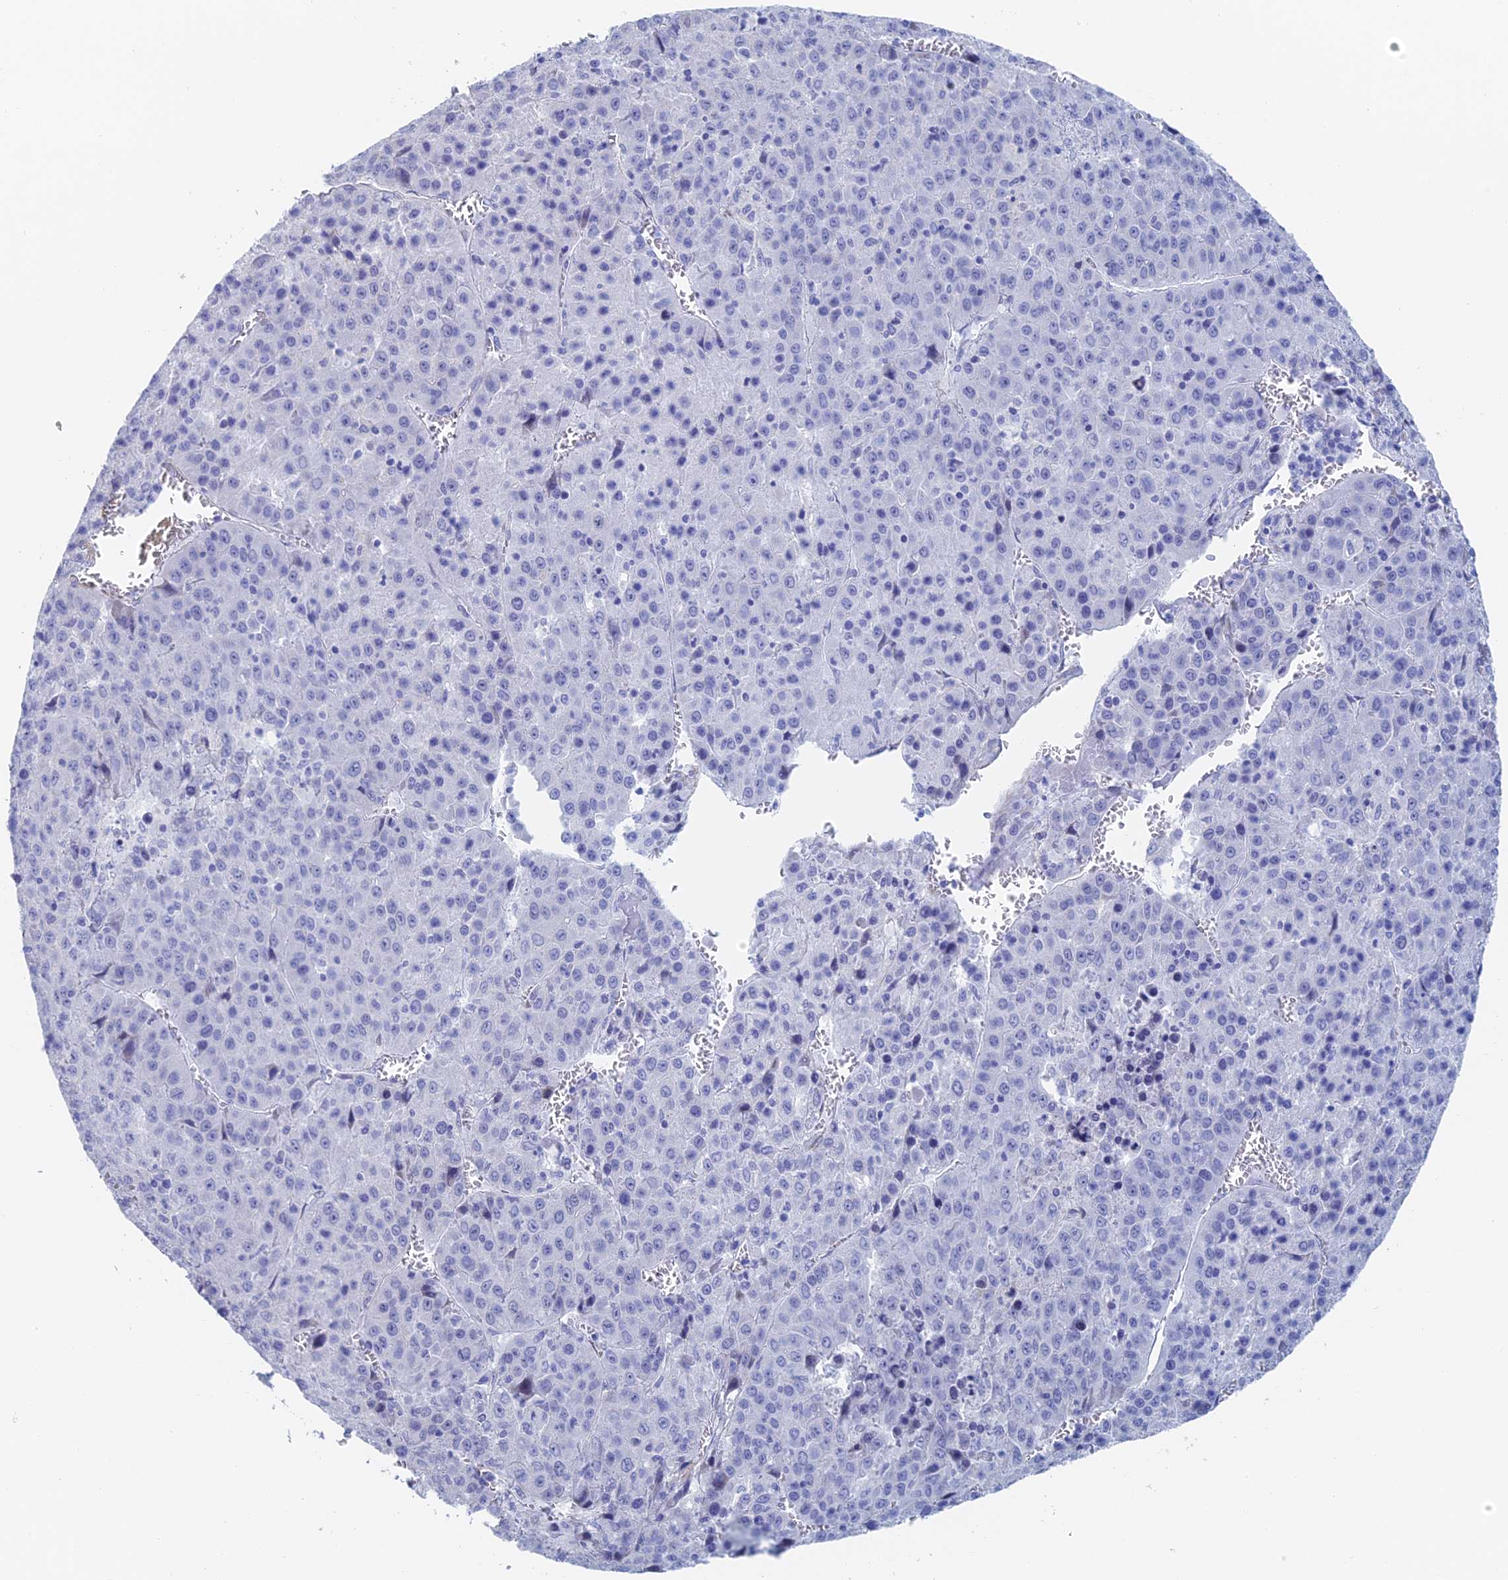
{"staining": {"intensity": "negative", "quantity": "none", "location": "none"}, "tissue": "liver cancer", "cell_type": "Tumor cells", "image_type": "cancer", "snomed": [{"axis": "morphology", "description": "Carcinoma, Hepatocellular, NOS"}, {"axis": "topography", "description": "Liver"}], "caption": "This is an immunohistochemistry micrograph of liver hepatocellular carcinoma. There is no staining in tumor cells.", "gene": "KCNK18", "patient": {"sex": "female", "age": 53}}